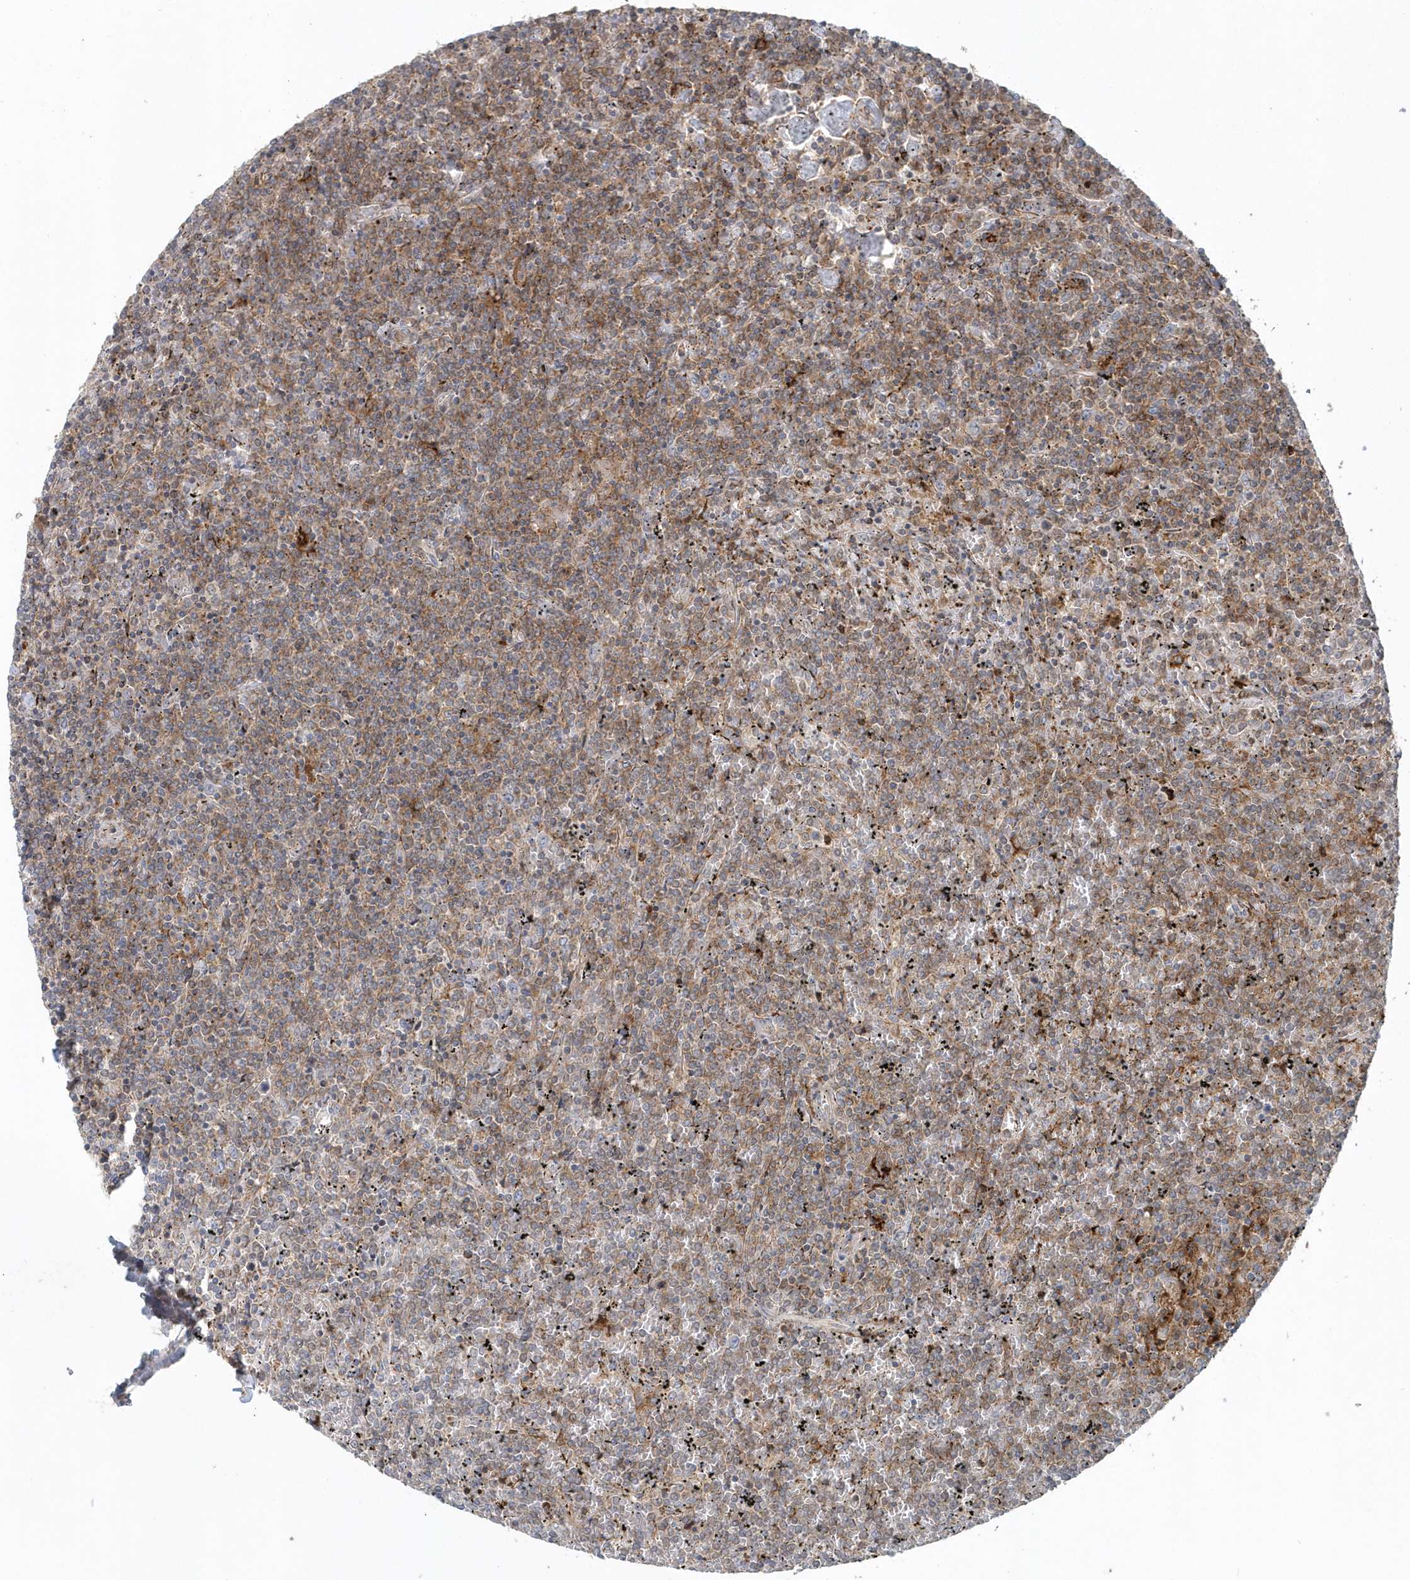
{"staining": {"intensity": "moderate", "quantity": ">75%", "location": "cytoplasmic/membranous"}, "tissue": "lymphoma", "cell_type": "Tumor cells", "image_type": "cancer", "snomed": [{"axis": "morphology", "description": "Malignant lymphoma, non-Hodgkin's type, Low grade"}, {"axis": "topography", "description": "Spleen"}], "caption": "Immunohistochemical staining of human lymphoma exhibits medium levels of moderate cytoplasmic/membranous protein positivity in approximately >75% of tumor cells.", "gene": "MMUT", "patient": {"sex": "female", "age": 19}}